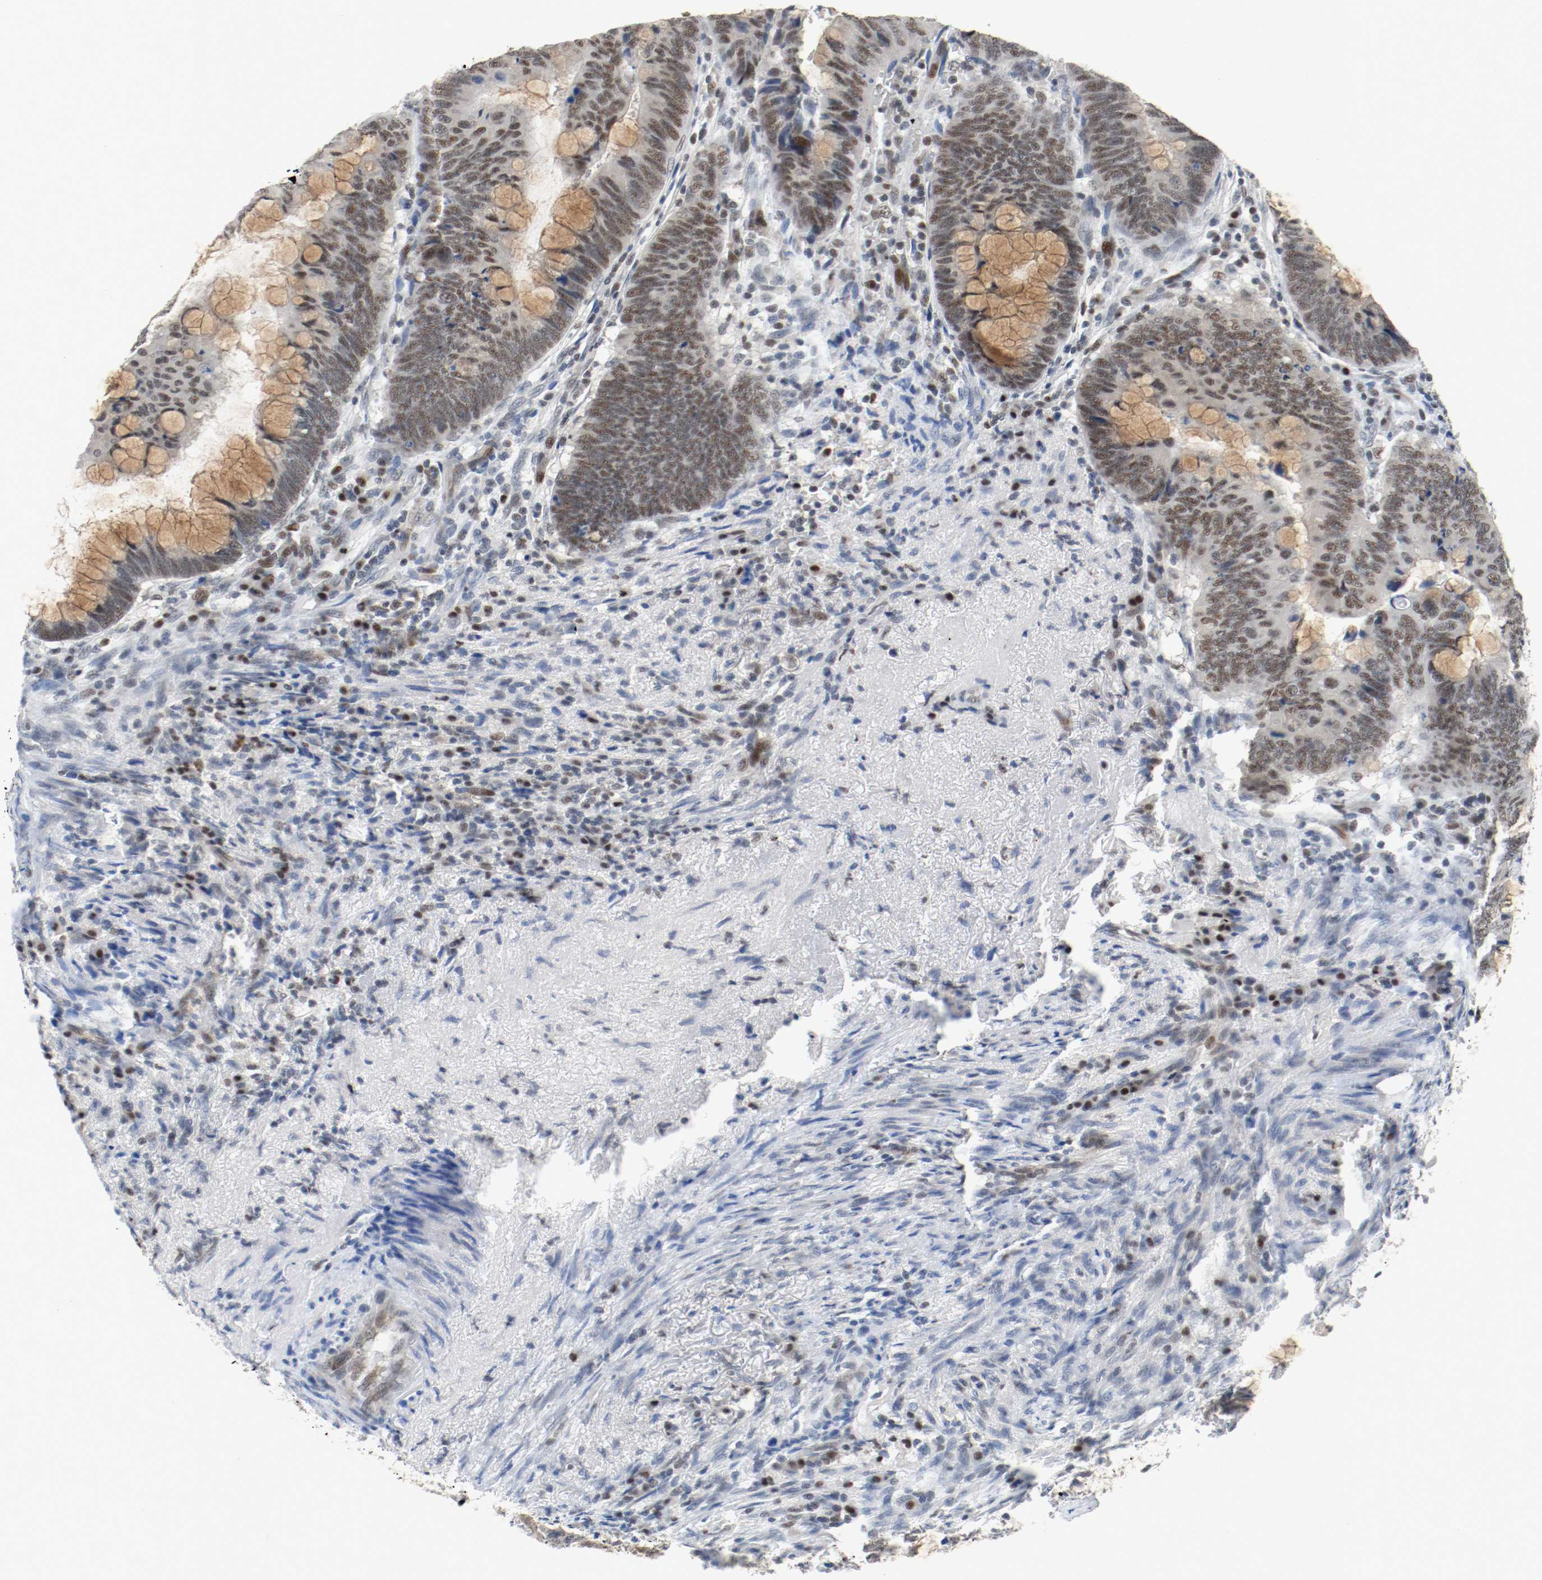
{"staining": {"intensity": "moderate", "quantity": ">75%", "location": "nuclear"}, "tissue": "colorectal cancer", "cell_type": "Tumor cells", "image_type": "cancer", "snomed": [{"axis": "morphology", "description": "Normal tissue, NOS"}, {"axis": "morphology", "description": "Adenocarcinoma, NOS"}, {"axis": "topography", "description": "Rectum"}, {"axis": "topography", "description": "Peripheral nerve tissue"}], "caption": "A brown stain highlights moderate nuclear positivity of a protein in human adenocarcinoma (colorectal) tumor cells. The staining was performed using DAB to visualize the protein expression in brown, while the nuclei were stained in blue with hematoxylin (Magnification: 20x).", "gene": "ASH1L", "patient": {"sex": "male", "age": 92}}